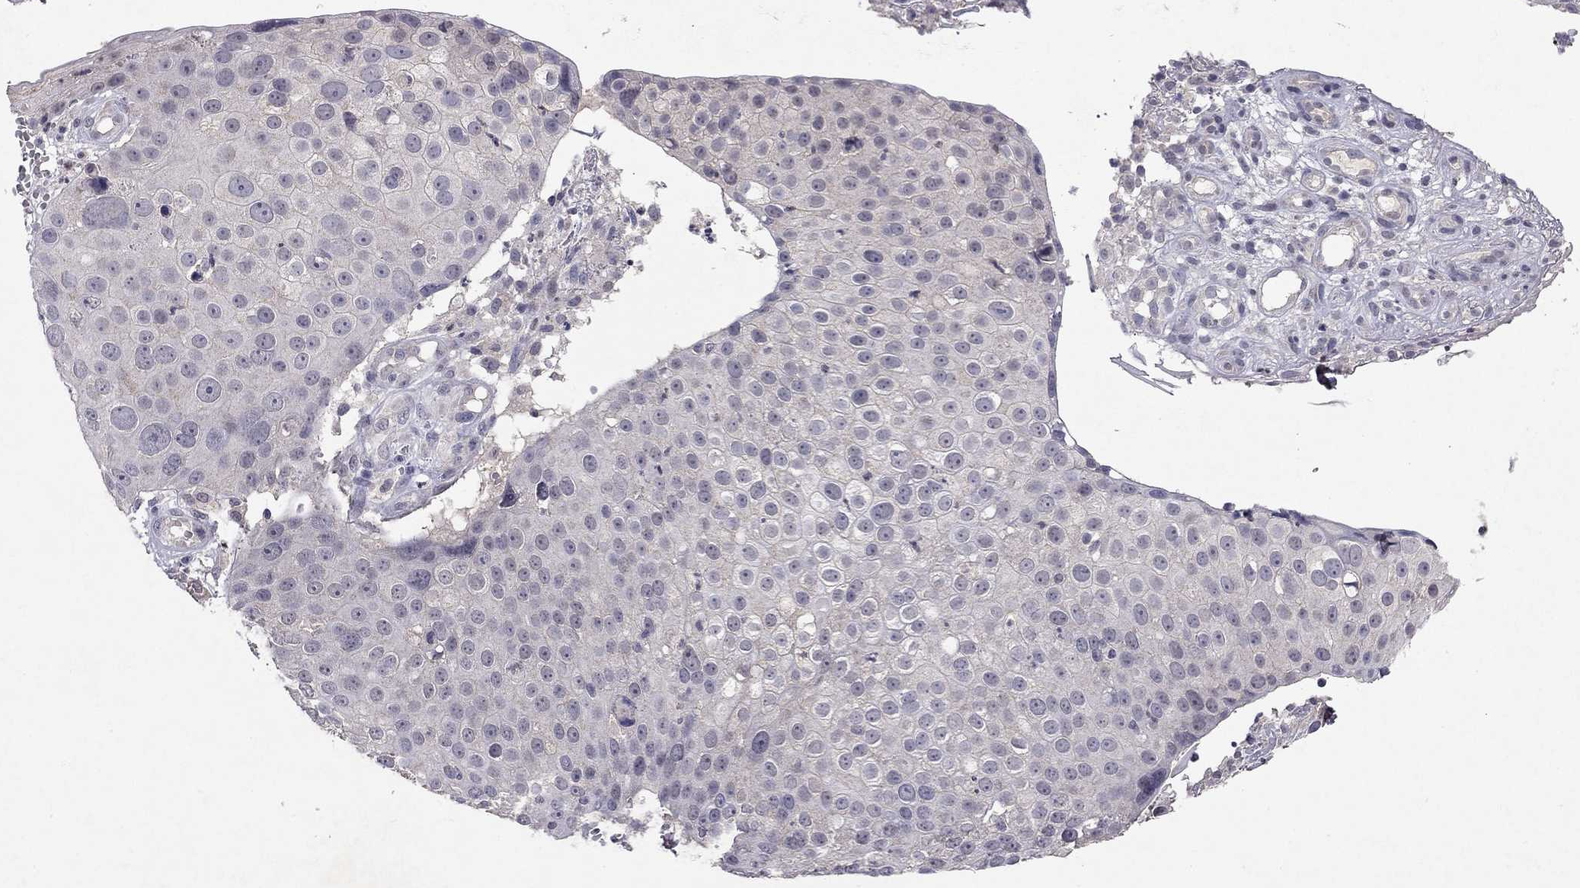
{"staining": {"intensity": "negative", "quantity": "none", "location": "none"}, "tissue": "skin cancer", "cell_type": "Tumor cells", "image_type": "cancer", "snomed": [{"axis": "morphology", "description": "Squamous cell carcinoma, NOS"}, {"axis": "topography", "description": "Skin"}], "caption": "Tumor cells show no significant protein staining in skin squamous cell carcinoma.", "gene": "ESR2", "patient": {"sex": "male", "age": 71}}